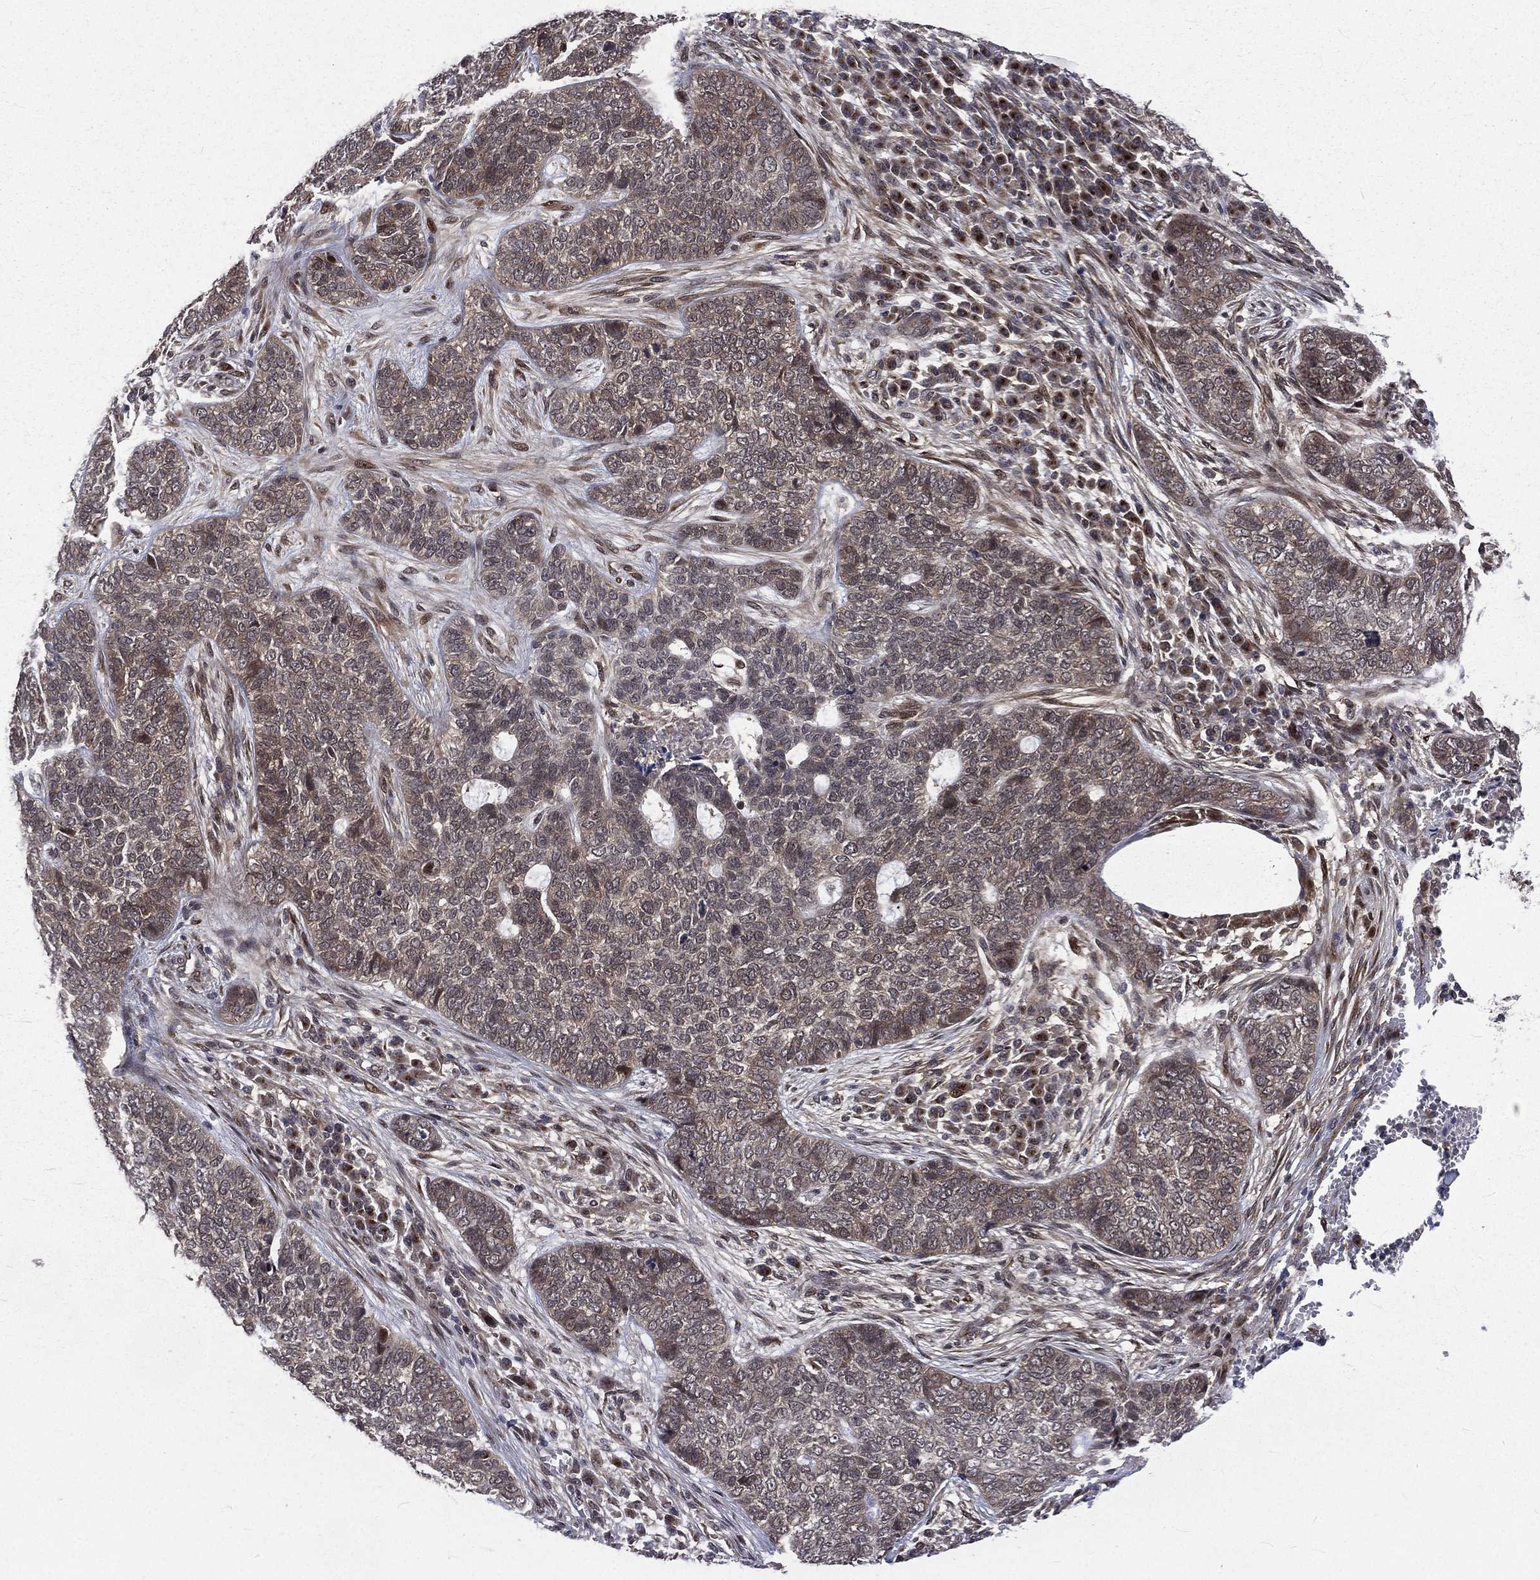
{"staining": {"intensity": "negative", "quantity": "none", "location": "none"}, "tissue": "skin cancer", "cell_type": "Tumor cells", "image_type": "cancer", "snomed": [{"axis": "morphology", "description": "Basal cell carcinoma"}, {"axis": "topography", "description": "Skin"}], "caption": "Immunohistochemistry (IHC) photomicrograph of skin cancer (basal cell carcinoma) stained for a protein (brown), which exhibits no expression in tumor cells.", "gene": "ARL3", "patient": {"sex": "female", "age": 69}}